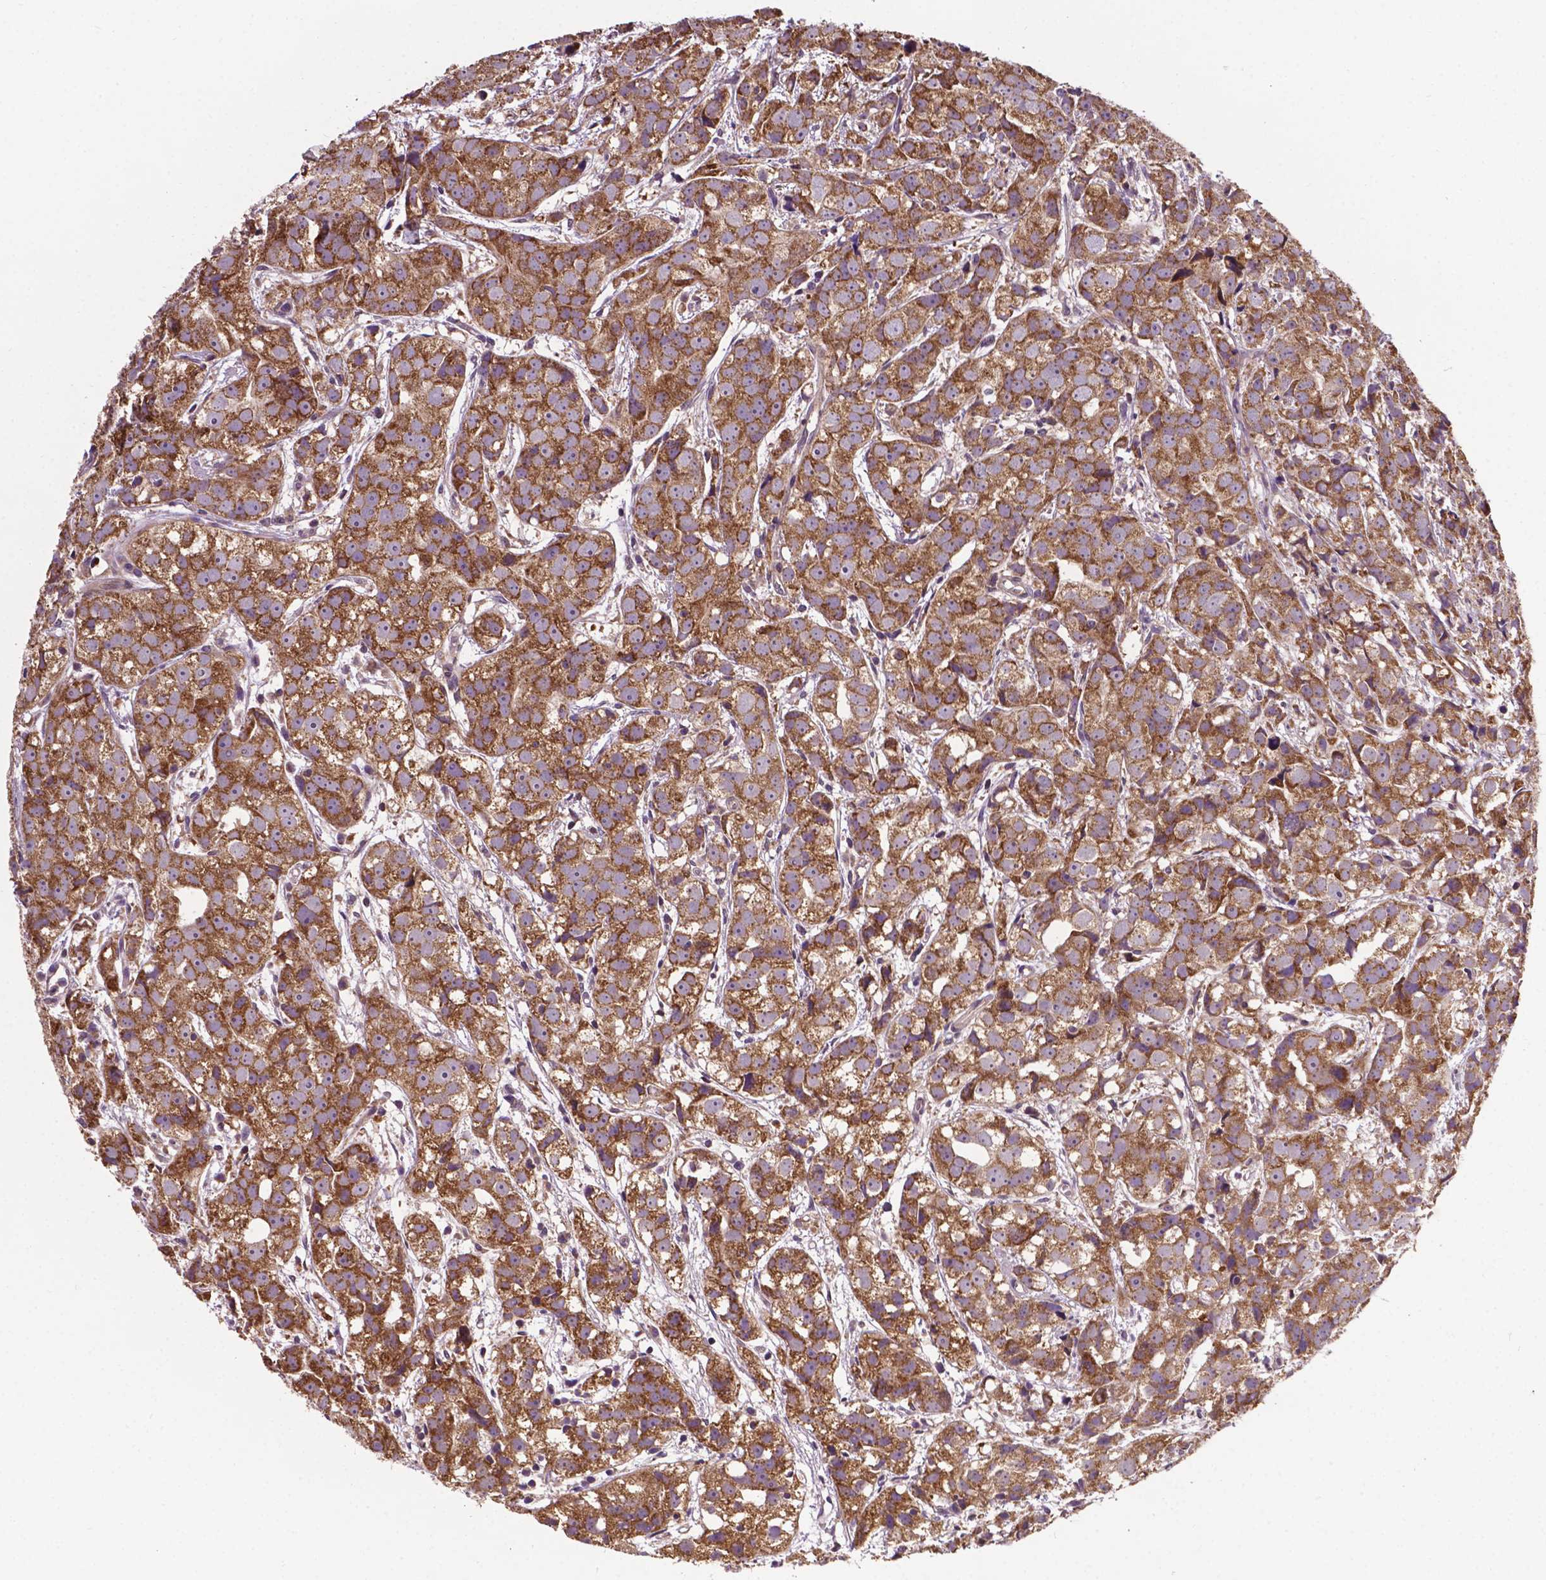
{"staining": {"intensity": "strong", "quantity": ">75%", "location": "cytoplasmic/membranous"}, "tissue": "prostate cancer", "cell_type": "Tumor cells", "image_type": "cancer", "snomed": [{"axis": "morphology", "description": "Adenocarcinoma, High grade"}, {"axis": "topography", "description": "Prostate"}], "caption": "Approximately >75% of tumor cells in human prostate high-grade adenocarcinoma reveal strong cytoplasmic/membranous protein staining as visualized by brown immunohistochemical staining.", "gene": "SPNS2", "patient": {"sex": "male", "age": 68}}